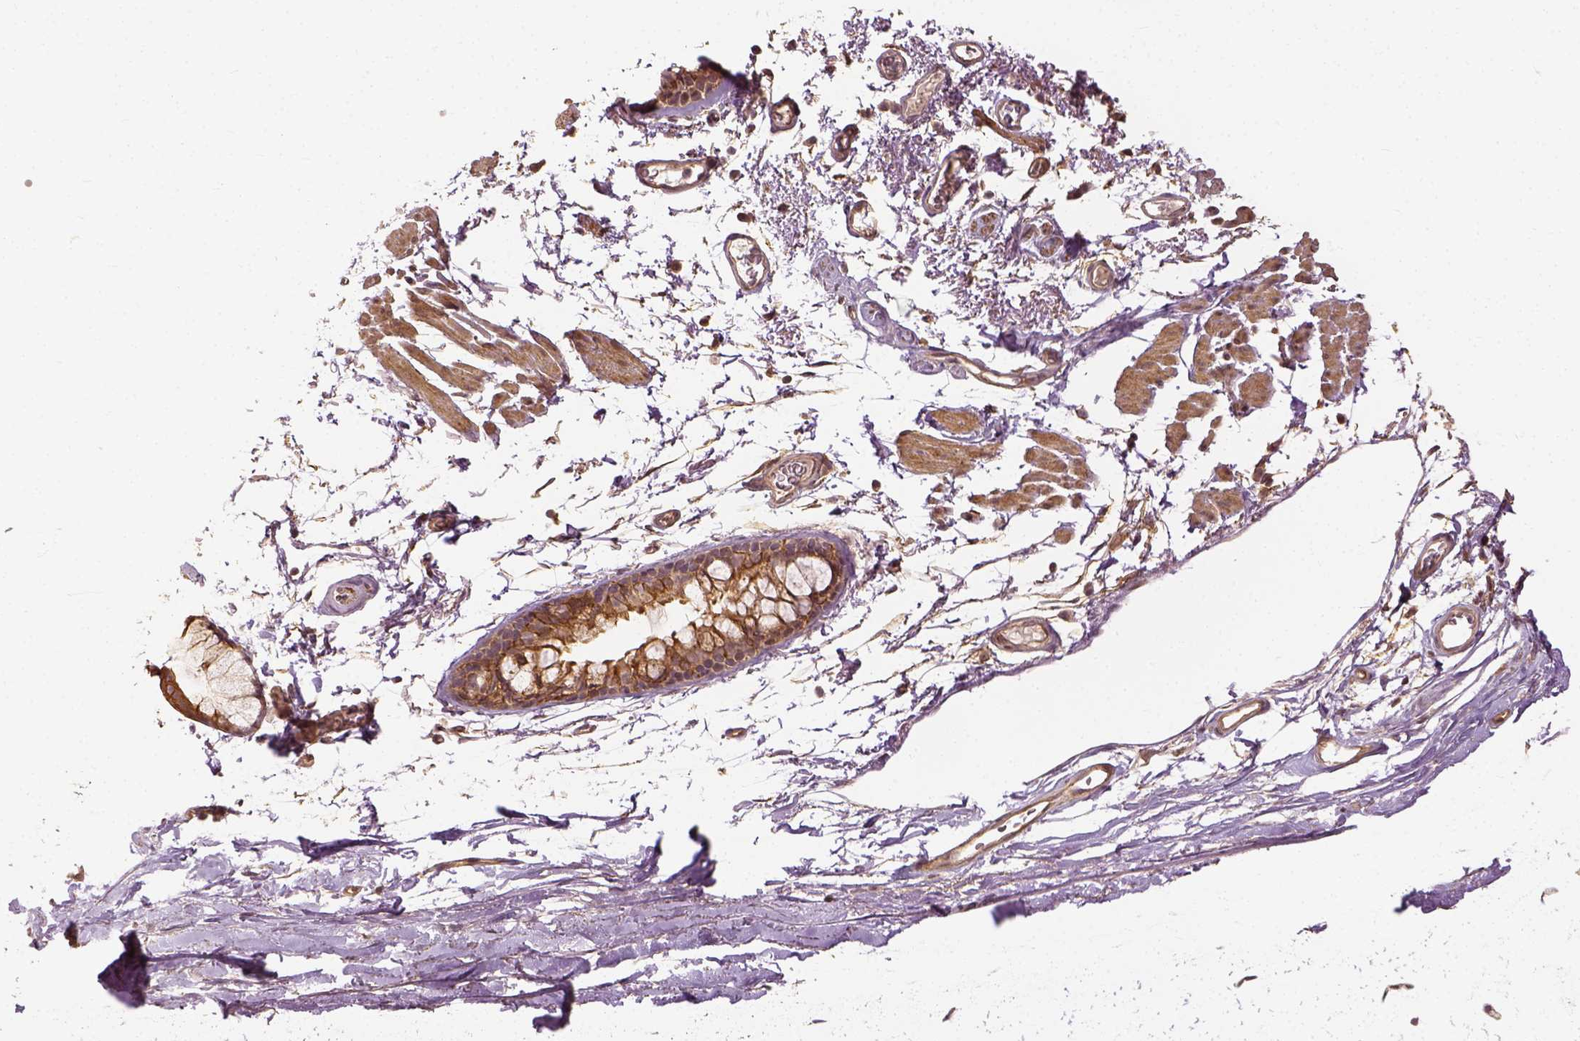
{"staining": {"intensity": "strong", "quantity": ">75%", "location": "cytoplasmic/membranous"}, "tissue": "adipose tissue", "cell_type": "Adipocytes", "image_type": "normal", "snomed": [{"axis": "morphology", "description": "Normal tissue, NOS"}, {"axis": "topography", "description": "Cartilage tissue"}, {"axis": "topography", "description": "Bronchus"}], "caption": "An IHC image of benign tissue is shown. Protein staining in brown highlights strong cytoplasmic/membranous positivity in adipose tissue within adipocytes. Nuclei are stained in blue.", "gene": "VEGFA", "patient": {"sex": "female", "age": 79}}